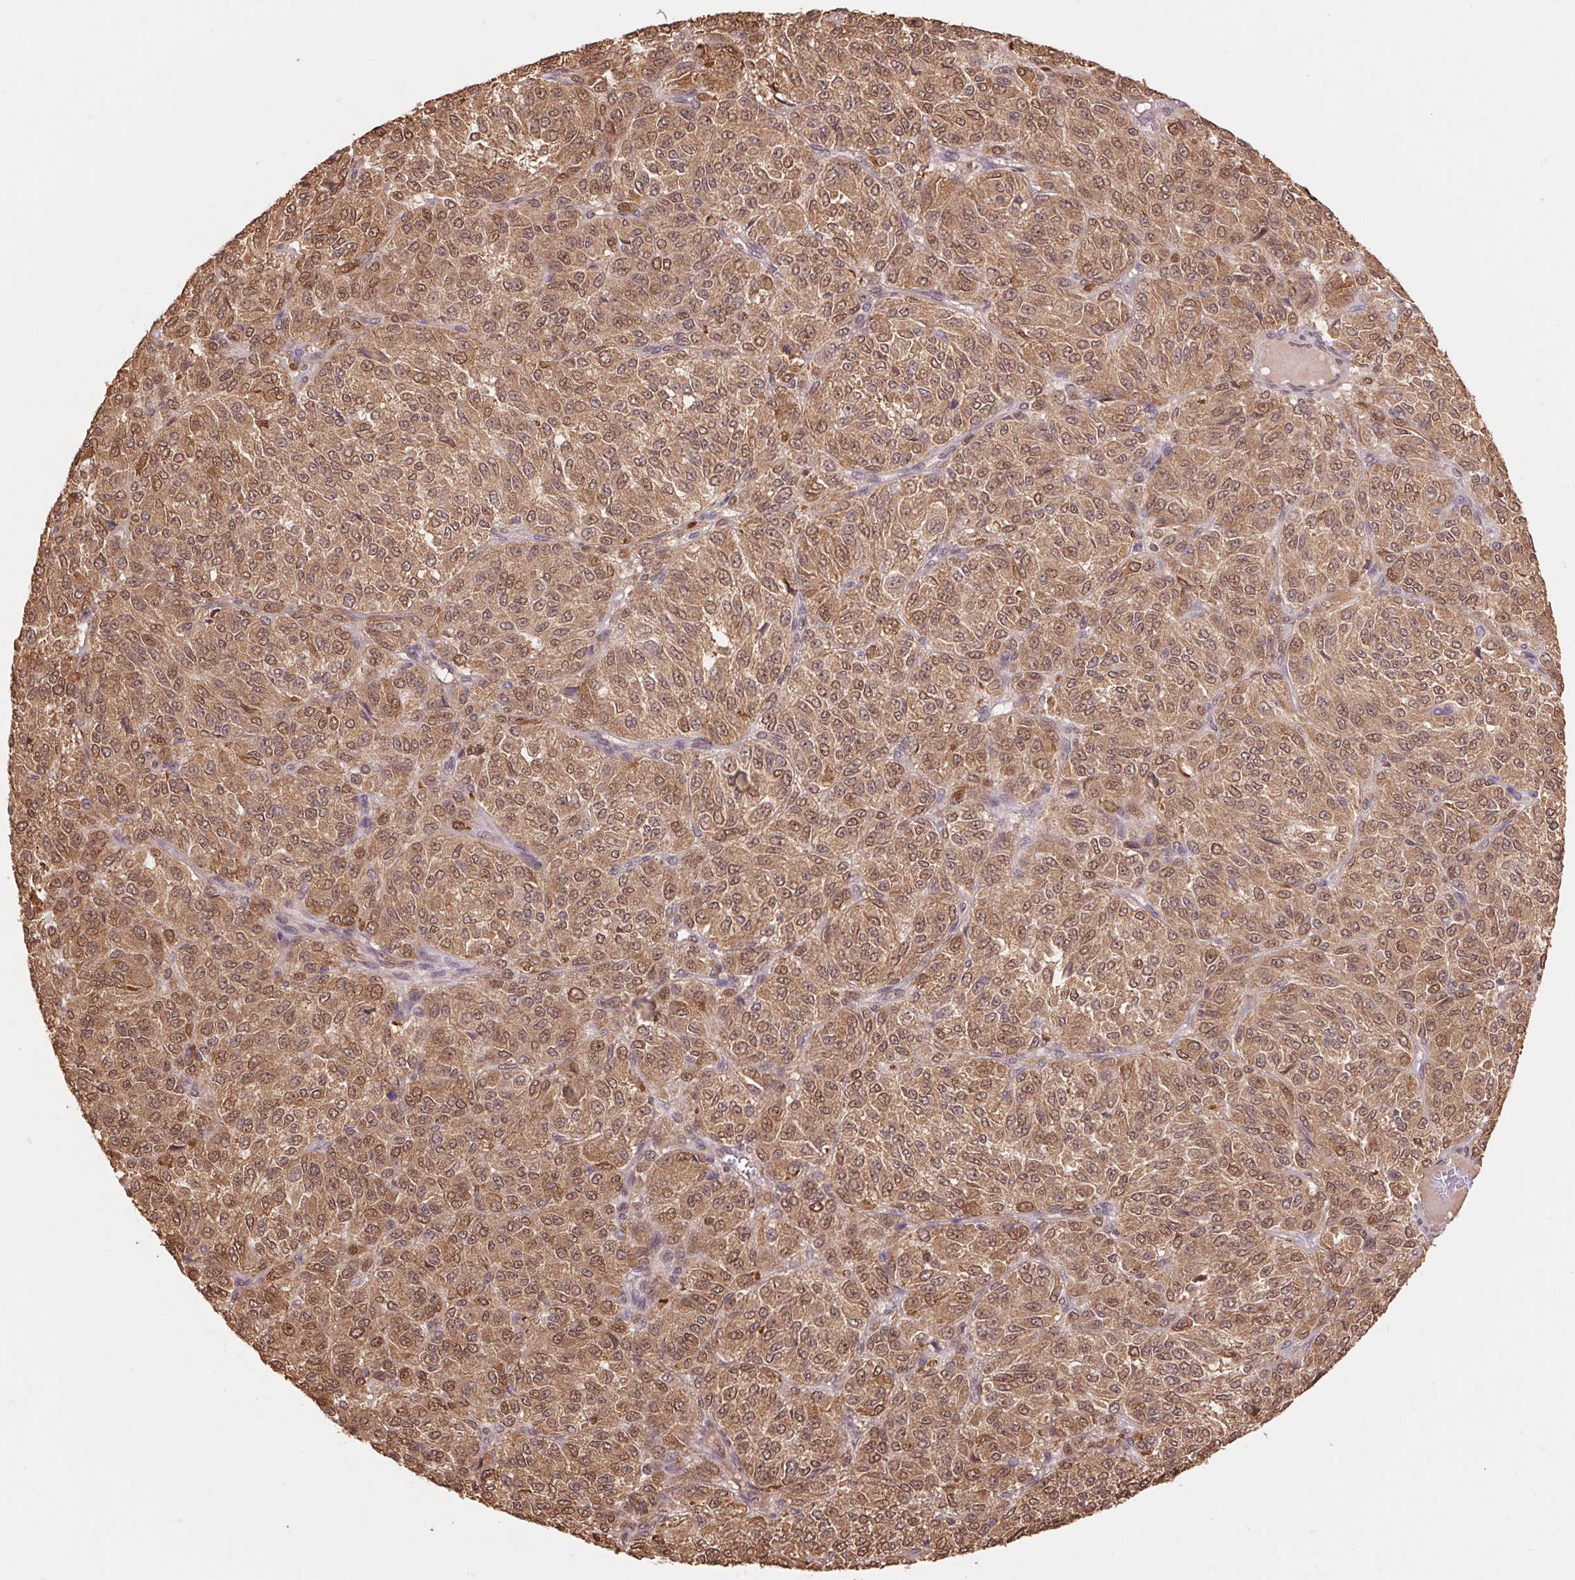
{"staining": {"intensity": "moderate", "quantity": ">75%", "location": "cytoplasmic/membranous,nuclear"}, "tissue": "melanoma", "cell_type": "Tumor cells", "image_type": "cancer", "snomed": [{"axis": "morphology", "description": "Malignant melanoma, Metastatic site"}, {"axis": "topography", "description": "Brain"}], "caption": "Moderate cytoplasmic/membranous and nuclear protein expression is identified in about >75% of tumor cells in malignant melanoma (metastatic site).", "gene": "CUTA", "patient": {"sex": "female", "age": 56}}